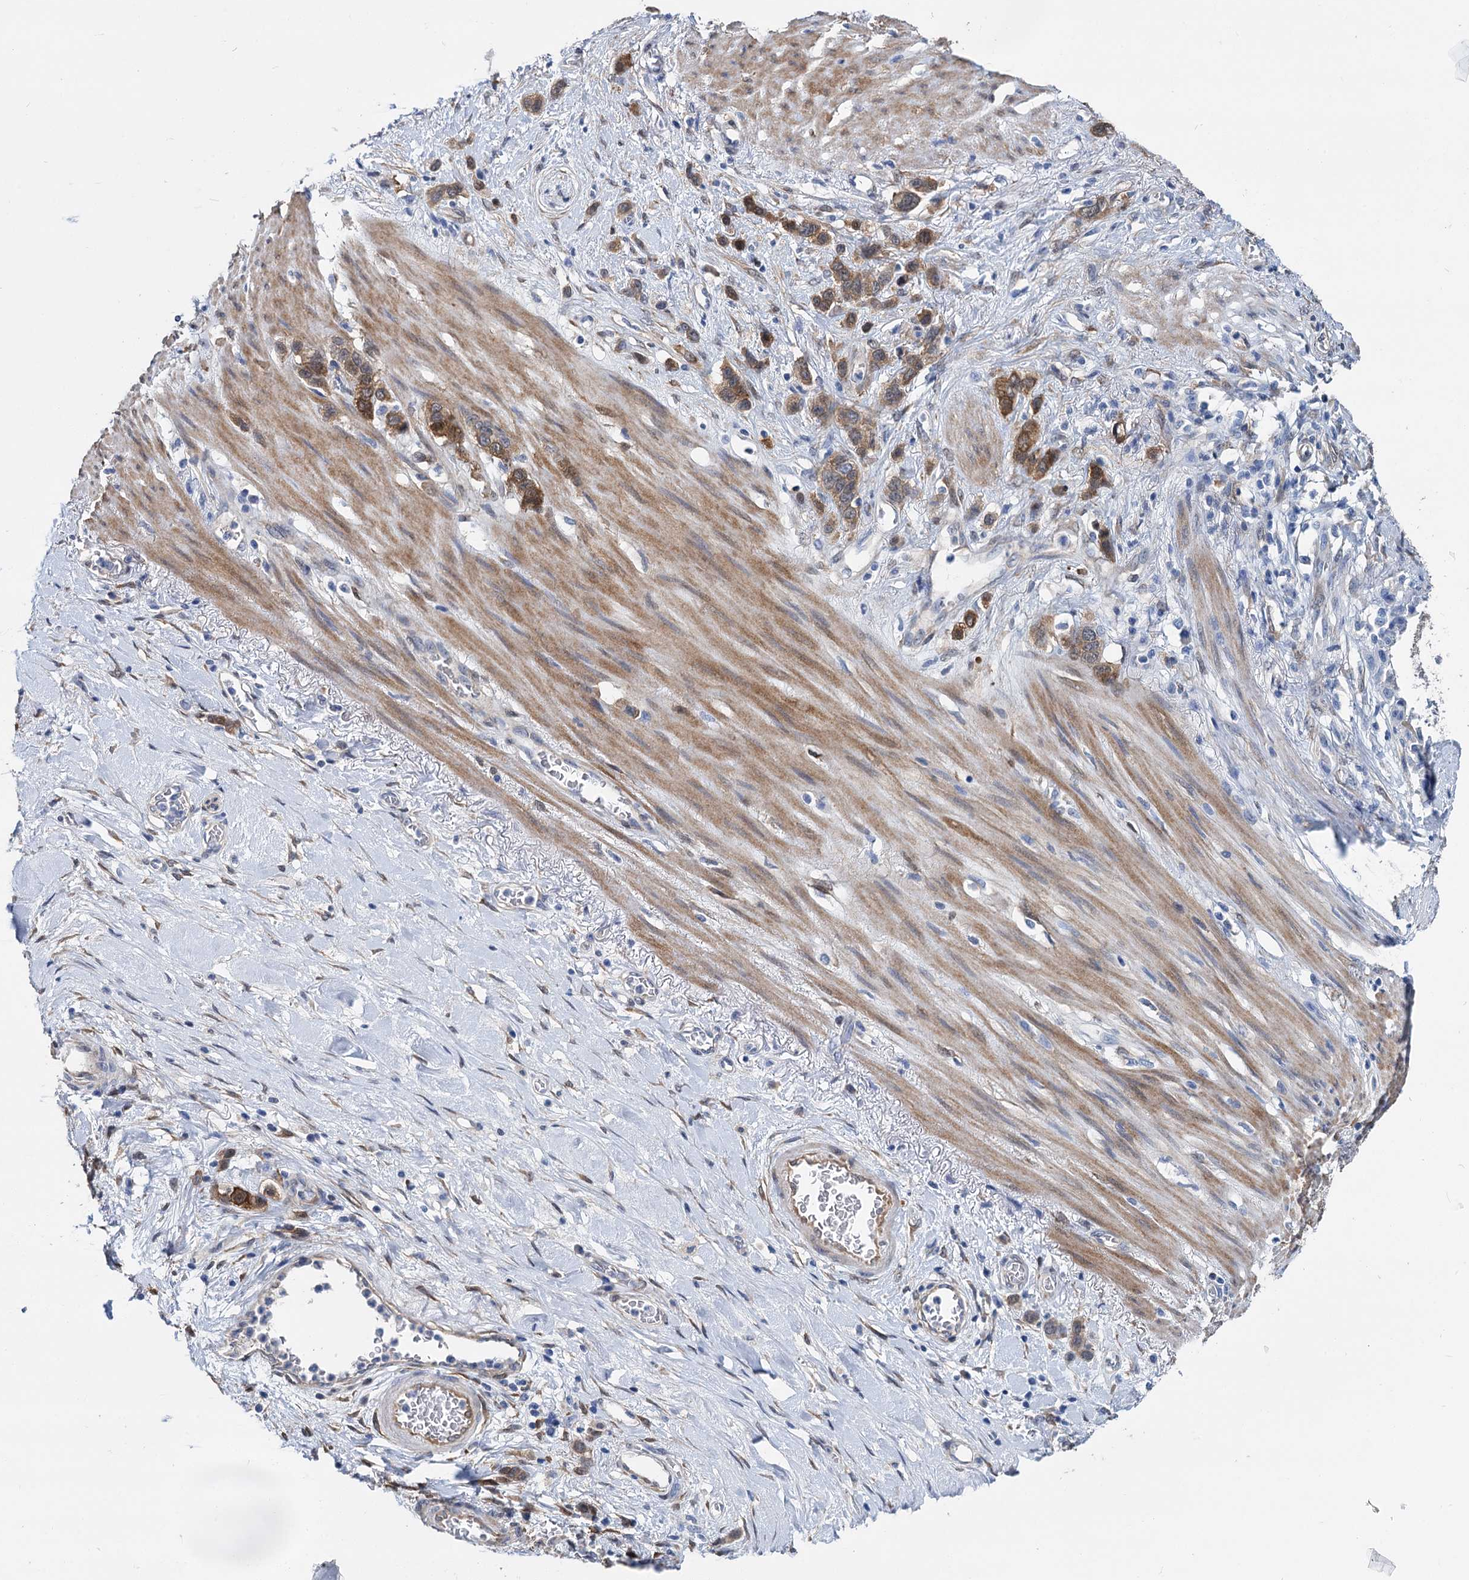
{"staining": {"intensity": "moderate", "quantity": ">75%", "location": "cytoplasmic/membranous"}, "tissue": "stomach cancer", "cell_type": "Tumor cells", "image_type": "cancer", "snomed": [{"axis": "morphology", "description": "Adenocarcinoma, NOS"}, {"axis": "morphology", "description": "Adenocarcinoma, High grade"}, {"axis": "topography", "description": "Stomach, upper"}, {"axis": "topography", "description": "Stomach, lower"}], "caption": "High-power microscopy captured an IHC histopathology image of stomach cancer (adenocarcinoma), revealing moderate cytoplasmic/membranous positivity in approximately >75% of tumor cells.", "gene": "GSTM3", "patient": {"sex": "female", "age": 65}}